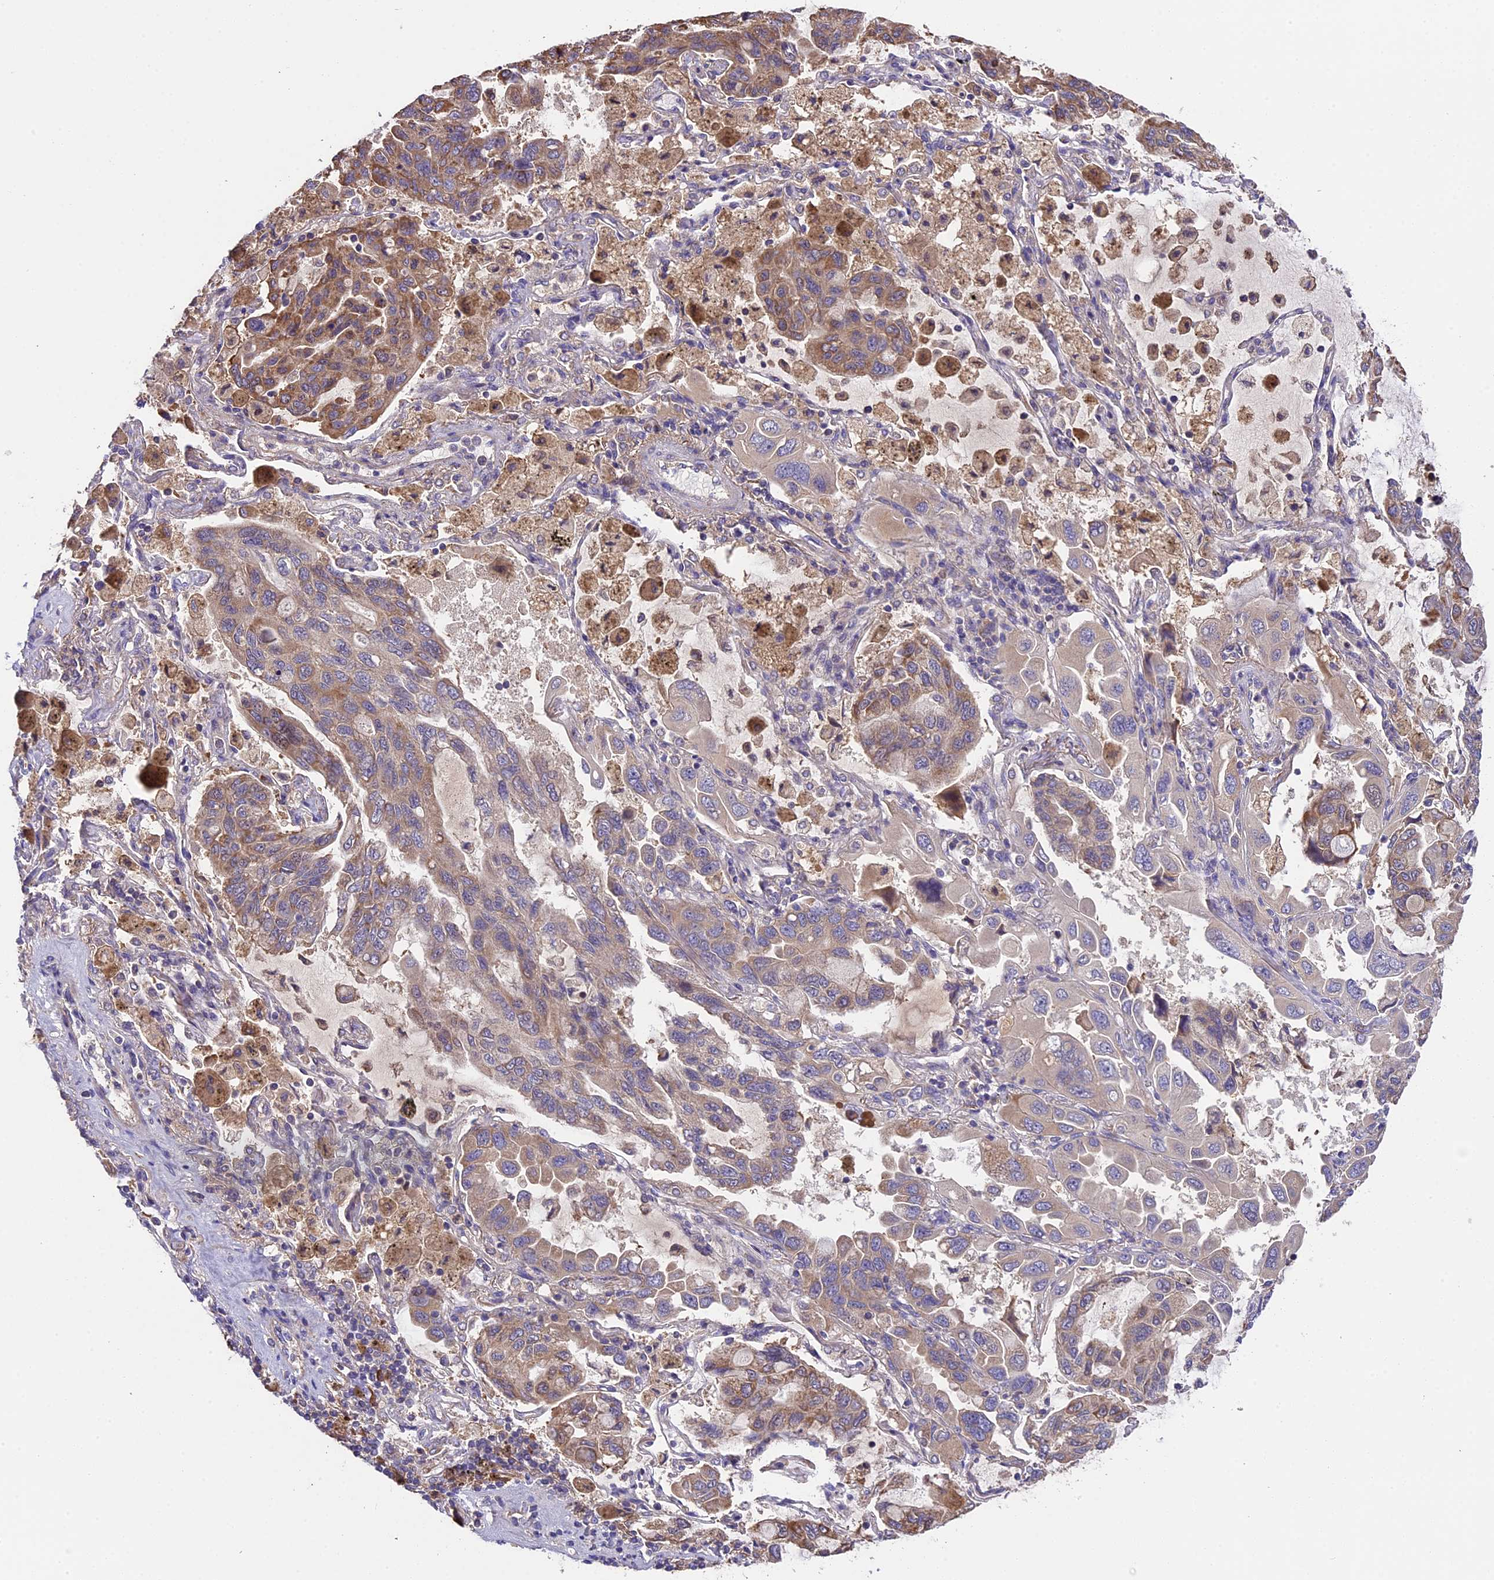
{"staining": {"intensity": "moderate", "quantity": ">75%", "location": "cytoplasmic/membranous"}, "tissue": "lung cancer", "cell_type": "Tumor cells", "image_type": "cancer", "snomed": [{"axis": "morphology", "description": "Adenocarcinoma, NOS"}, {"axis": "topography", "description": "Lung"}], "caption": "Immunohistochemical staining of adenocarcinoma (lung) displays moderate cytoplasmic/membranous protein staining in about >75% of tumor cells.", "gene": "ABCC10", "patient": {"sex": "male", "age": 64}}